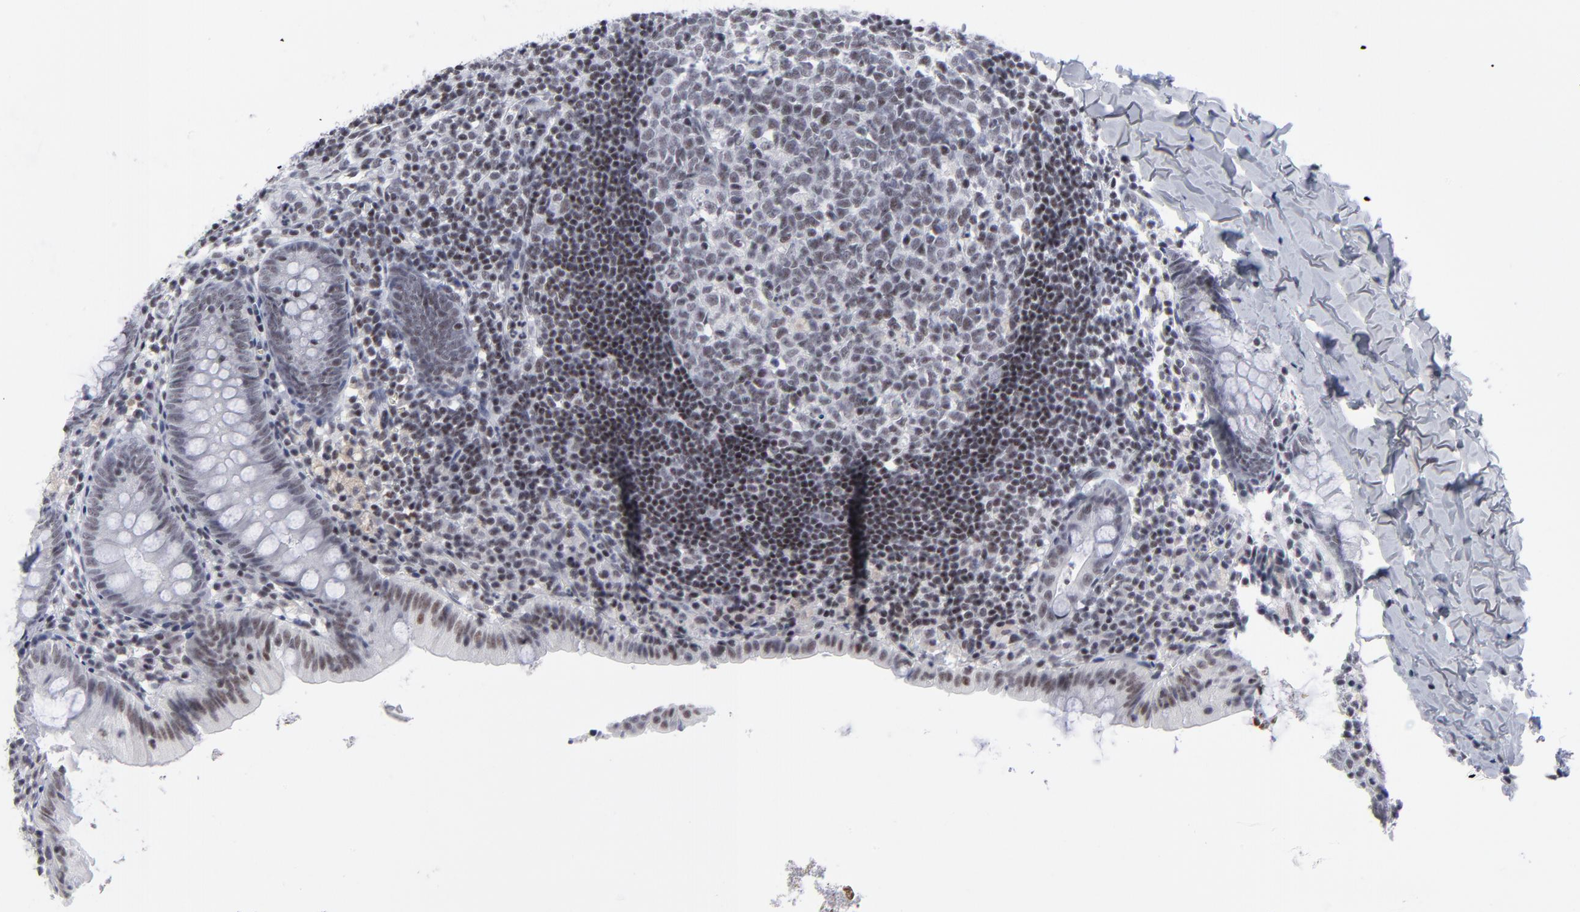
{"staining": {"intensity": "weak", "quantity": ">75%", "location": "nuclear"}, "tissue": "appendix", "cell_type": "Glandular cells", "image_type": "normal", "snomed": [{"axis": "morphology", "description": "Normal tissue, NOS"}, {"axis": "topography", "description": "Appendix"}], "caption": "An immunohistochemistry (IHC) photomicrograph of benign tissue is shown. Protein staining in brown highlights weak nuclear positivity in appendix within glandular cells. (DAB = brown stain, brightfield microscopy at high magnification).", "gene": "SP2", "patient": {"sex": "female", "age": 9}}